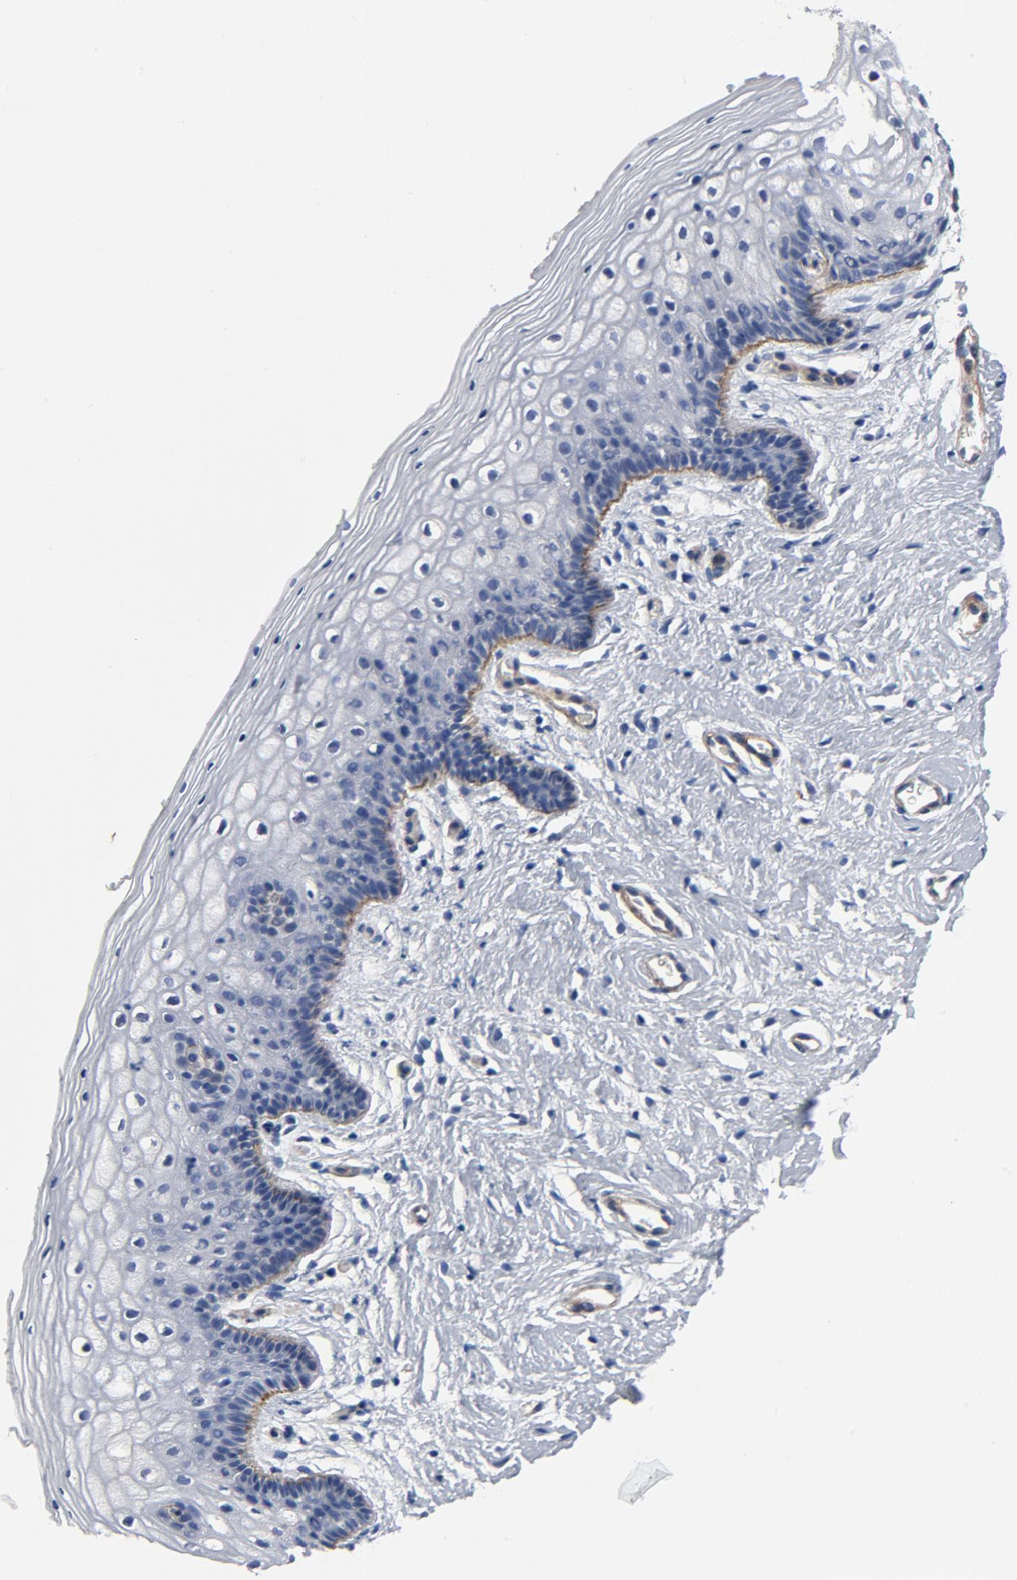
{"staining": {"intensity": "moderate", "quantity": "<25%", "location": "cytoplasmic/membranous"}, "tissue": "vagina", "cell_type": "Squamous epithelial cells", "image_type": "normal", "snomed": [{"axis": "morphology", "description": "Normal tissue, NOS"}, {"axis": "topography", "description": "Vagina"}], "caption": "Brown immunohistochemical staining in benign human vagina reveals moderate cytoplasmic/membranous expression in about <25% of squamous epithelial cells.", "gene": "LAMC1", "patient": {"sex": "female", "age": 46}}